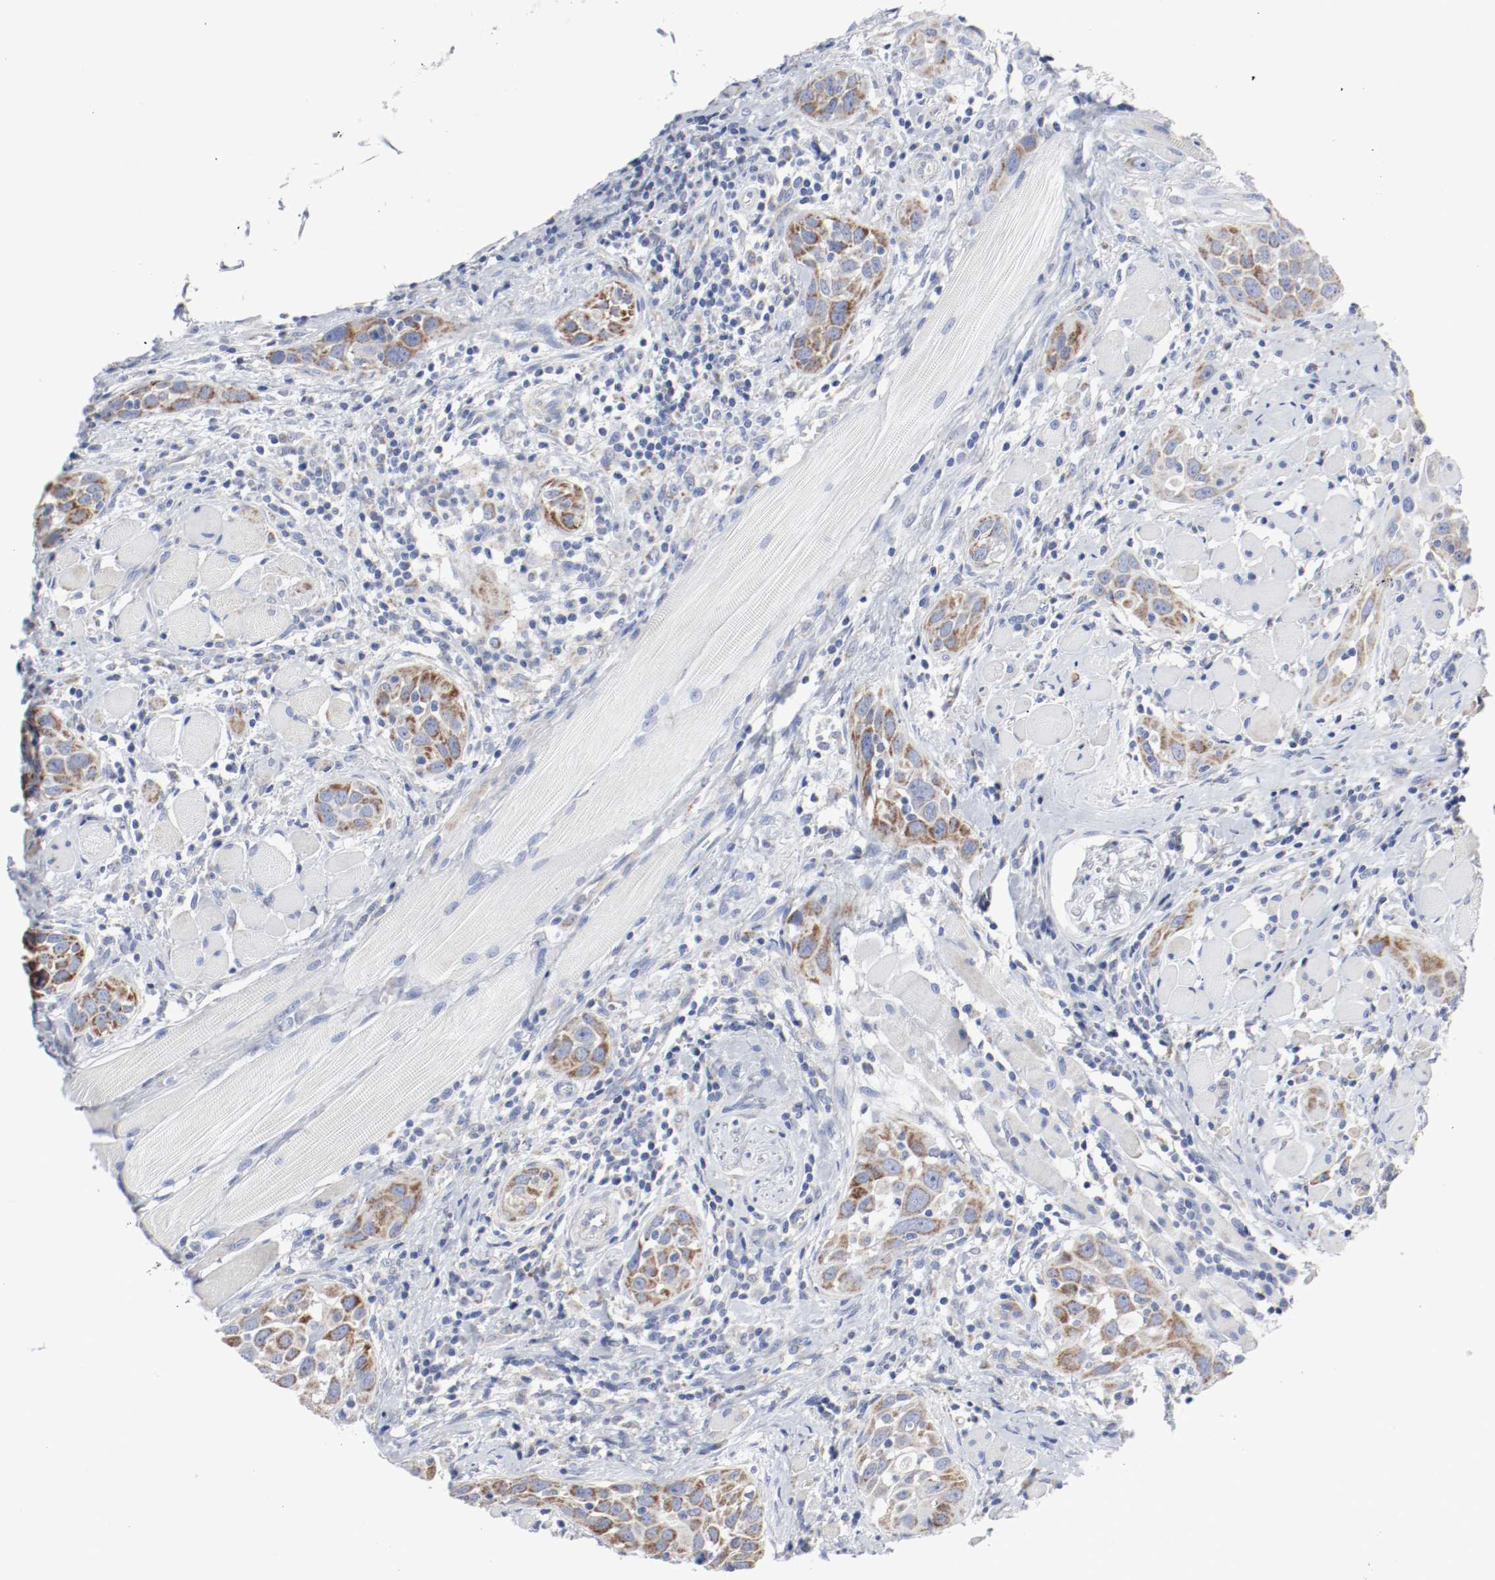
{"staining": {"intensity": "moderate", "quantity": ">75%", "location": "cytoplasmic/membranous"}, "tissue": "head and neck cancer", "cell_type": "Tumor cells", "image_type": "cancer", "snomed": [{"axis": "morphology", "description": "Squamous cell carcinoma, NOS"}, {"axis": "topography", "description": "Oral tissue"}, {"axis": "topography", "description": "Head-Neck"}], "caption": "A high-resolution image shows IHC staining of head and neck cancer, which exhibits moderate cytoplasmic/membranous staining in approximately >75% of tumor cells. (Brightfield microscopy of DAB IHC at high magnification).", "gene": "AFG3L2", "patient": {"sex": "female", "age": 50}}